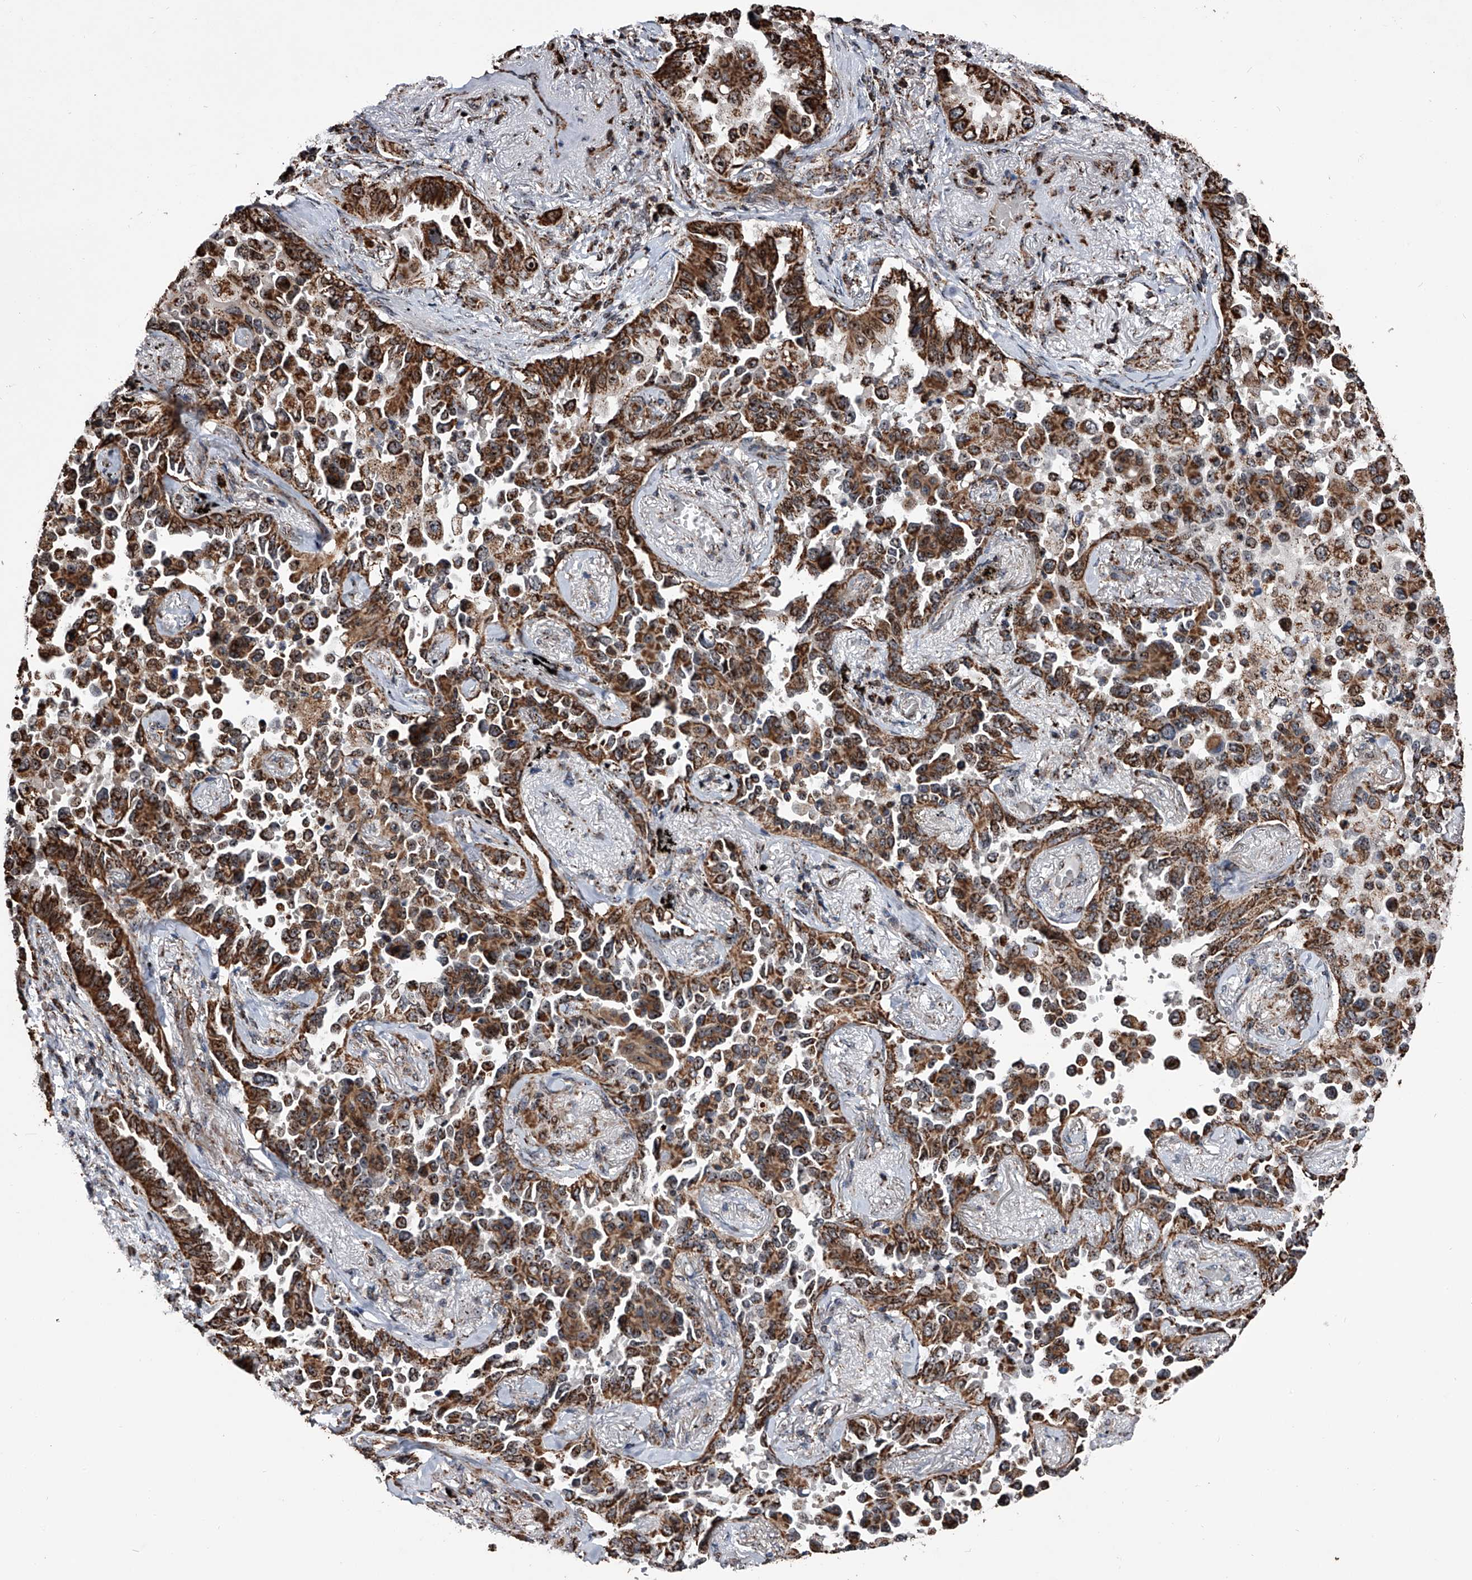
{"staining": {"intensity": "strong", "quantity": ">75%", "location": "cytoplasmic/membranous"}, "tissue": "lung cancer", "cell_type": "Tumor cells", "image_type": "cancer", "snomed": [{"axis": "morphology", "description": "Adenocarcinoma, NOS"}, {"axis": "topography", "description": "Lung"}], "caption": "Lung adenocarcinoma stained with a protein marker shows strong staining in tumor cells.", "gene": "SMPDL3A", "patient": {"sex": "female", "age": 67}}